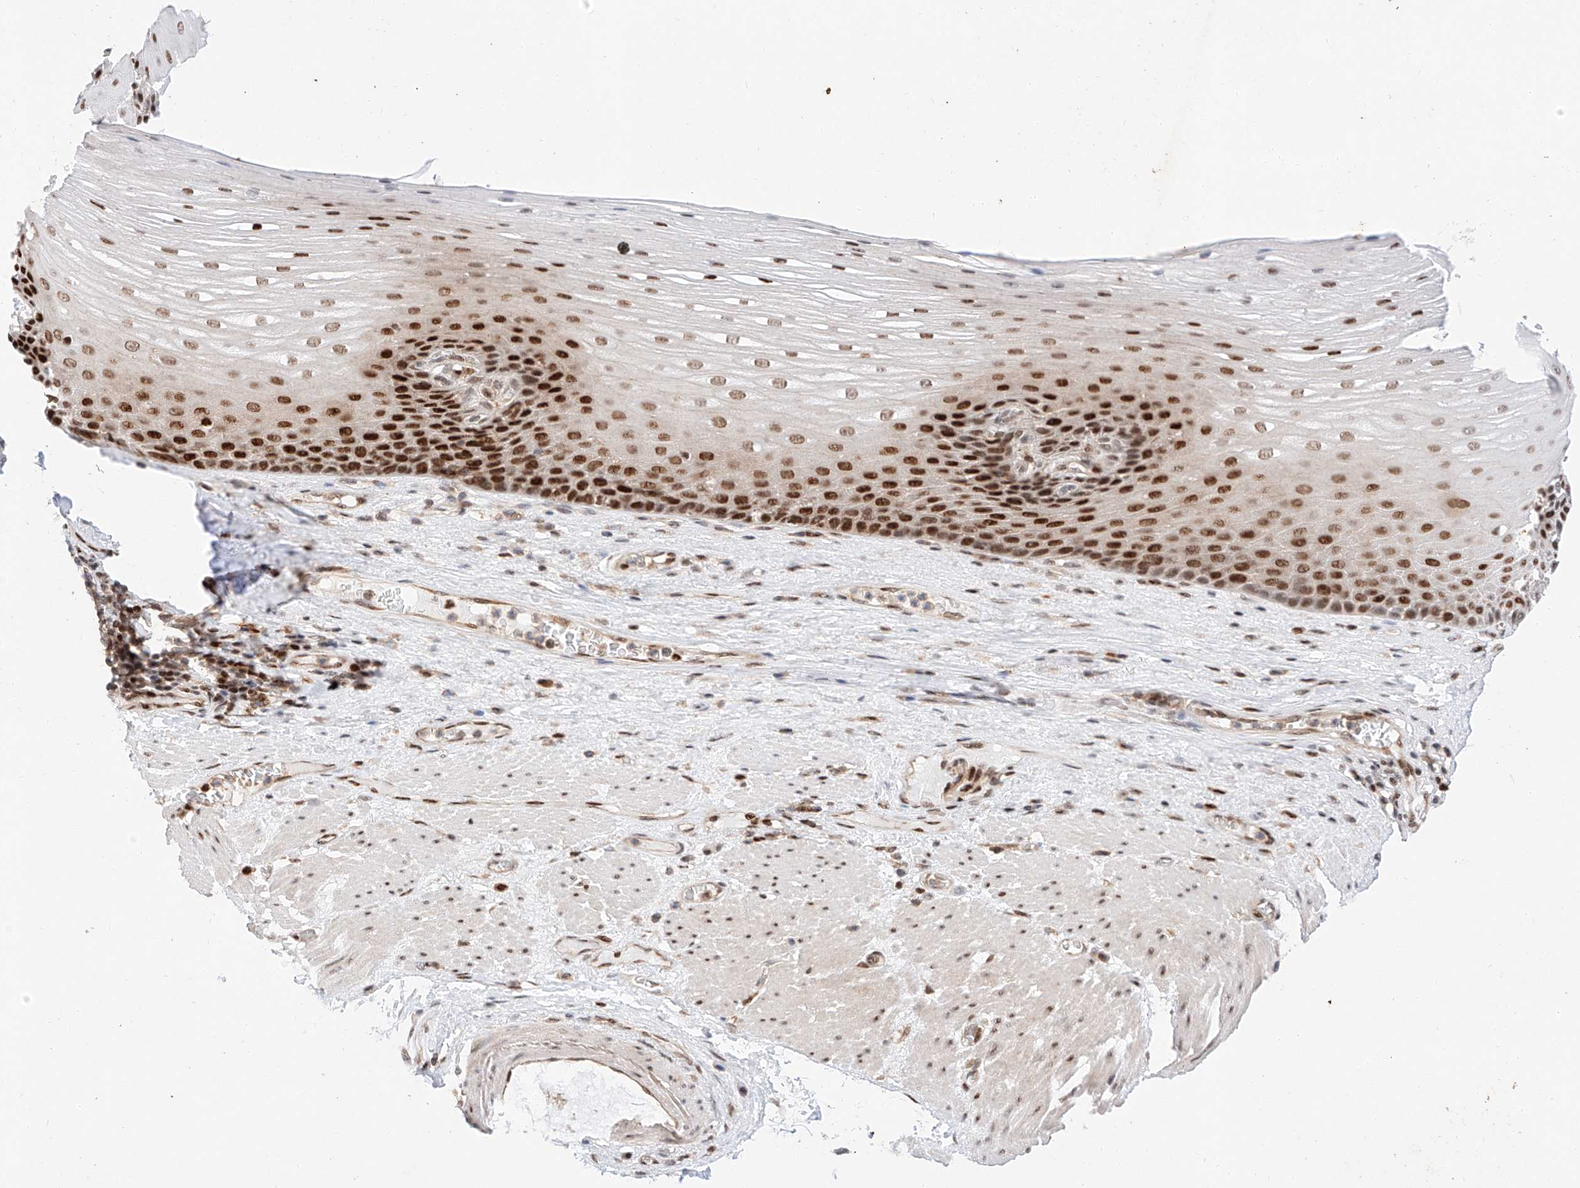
{"staining": {"intensity": "strong", "quantity": ">75%", "location": "nuclear"}, "tissue": "esophagus", "cell_type": "Squamous epithelial cells", "image_type": "normal", "snomed": [{"axis": "morphology", "description": "Normal tissue, NOS"}, {"axis": "topography", "description": "Esophagus"}], "caption": "Immunohistochemistry (IHC) photomicrograph of normal esophagus stained for a protein (brown), which exhibits high levels of strong nuclear expression in approximately >75% of squamous epithelial cells.", "gene": "HDAC9", "patient": {"sex": "male", "age": 62}}